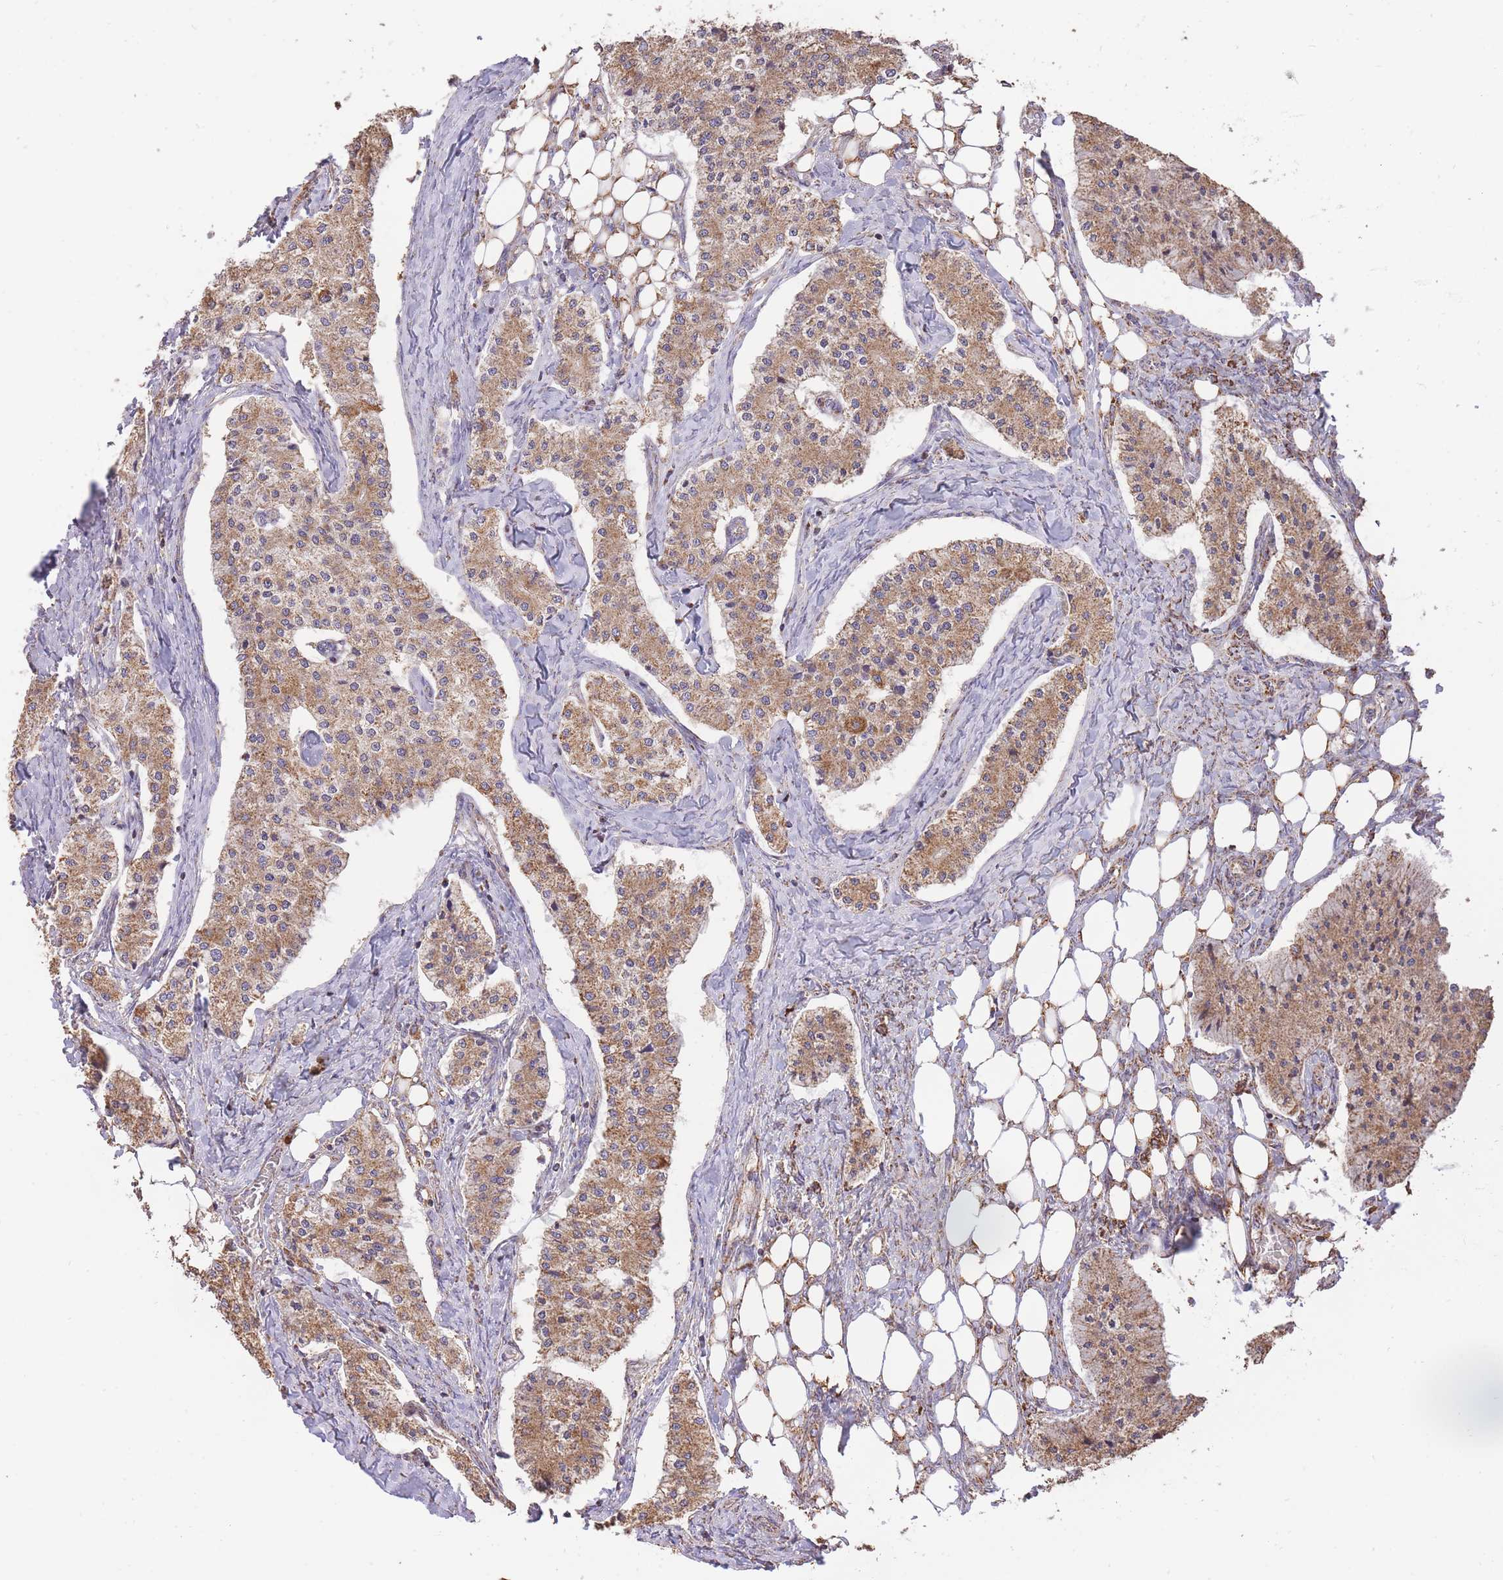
{"staining": {"intensity": "moderate", "quantity": ">75%", "location": "cytoplasmic/membranous"}, "tissue": "carcinoid", "cell_type": "Tumor cells", "image_type": "cancer", "snomed": [{"axis": "morphology", "description": "Carcinoid, malignant, NOS"}, {"axis": "topography", "description": "Colon"}], "caption": "Carcinoid (malignant) tissue demonstrates moderate cytoplasmic/membranous positivity in about >75% of tumor cells", "gene": "PREP", "patient": {"sex": "female", "age": 52}}